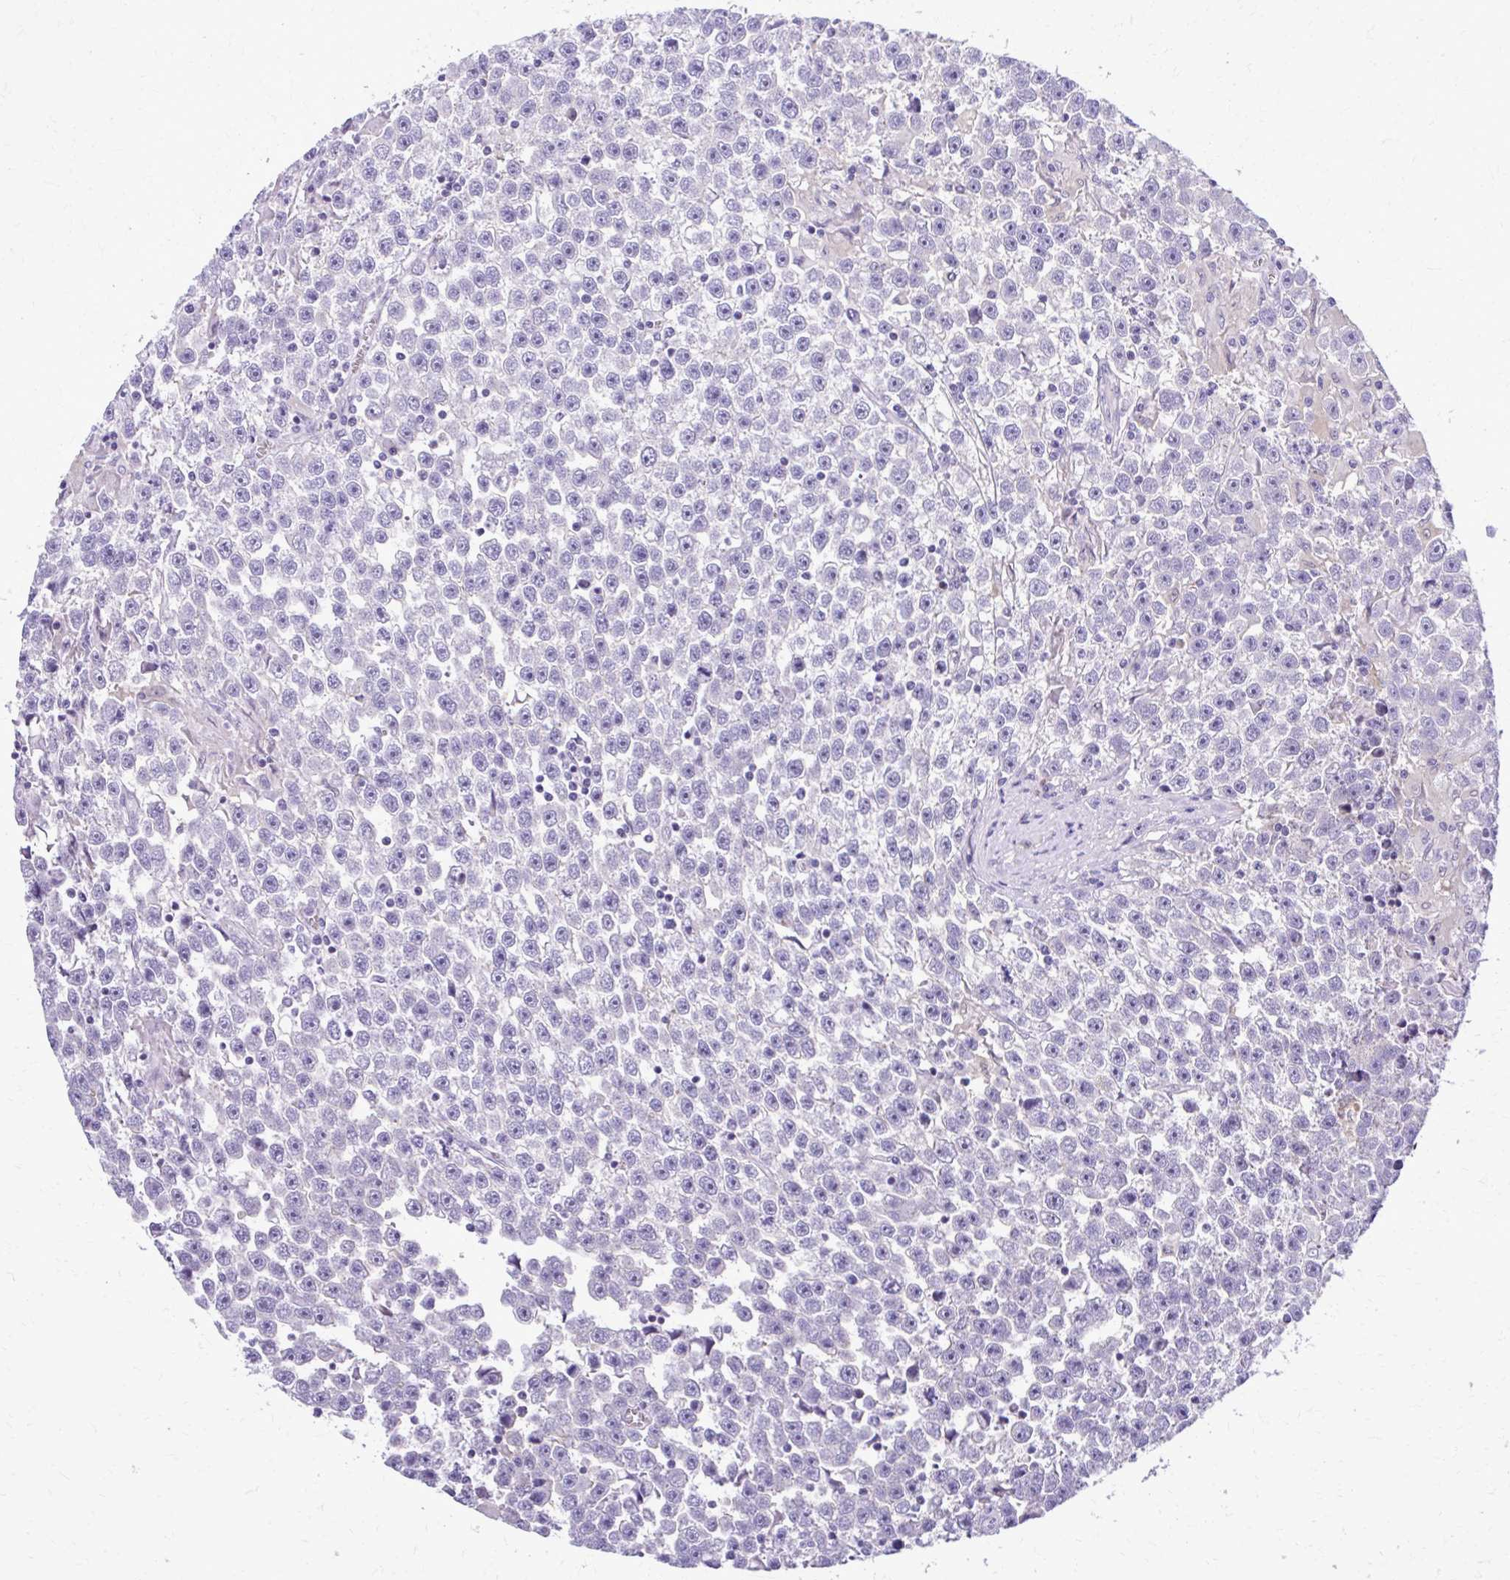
{"staining": {"intensity": "negative", "quantity": "none", "location": "none"}, "tissue": "testis cancer", "cell_type": "Tumor cells", "image_type": "cancer", "snomed": [{"axis": "morphology", "description": "Seminoma, NOS"}, {"axis": "topography", "description": "Testis"}], "caption": "Tumor cells are negative for protein expression in human seminoma (testis). (Immunohistochemistry (ihc), brightfield microscopy, high magnification).", "gene": "RASL11B", "patient": {"sex": "male", "age": 31}}